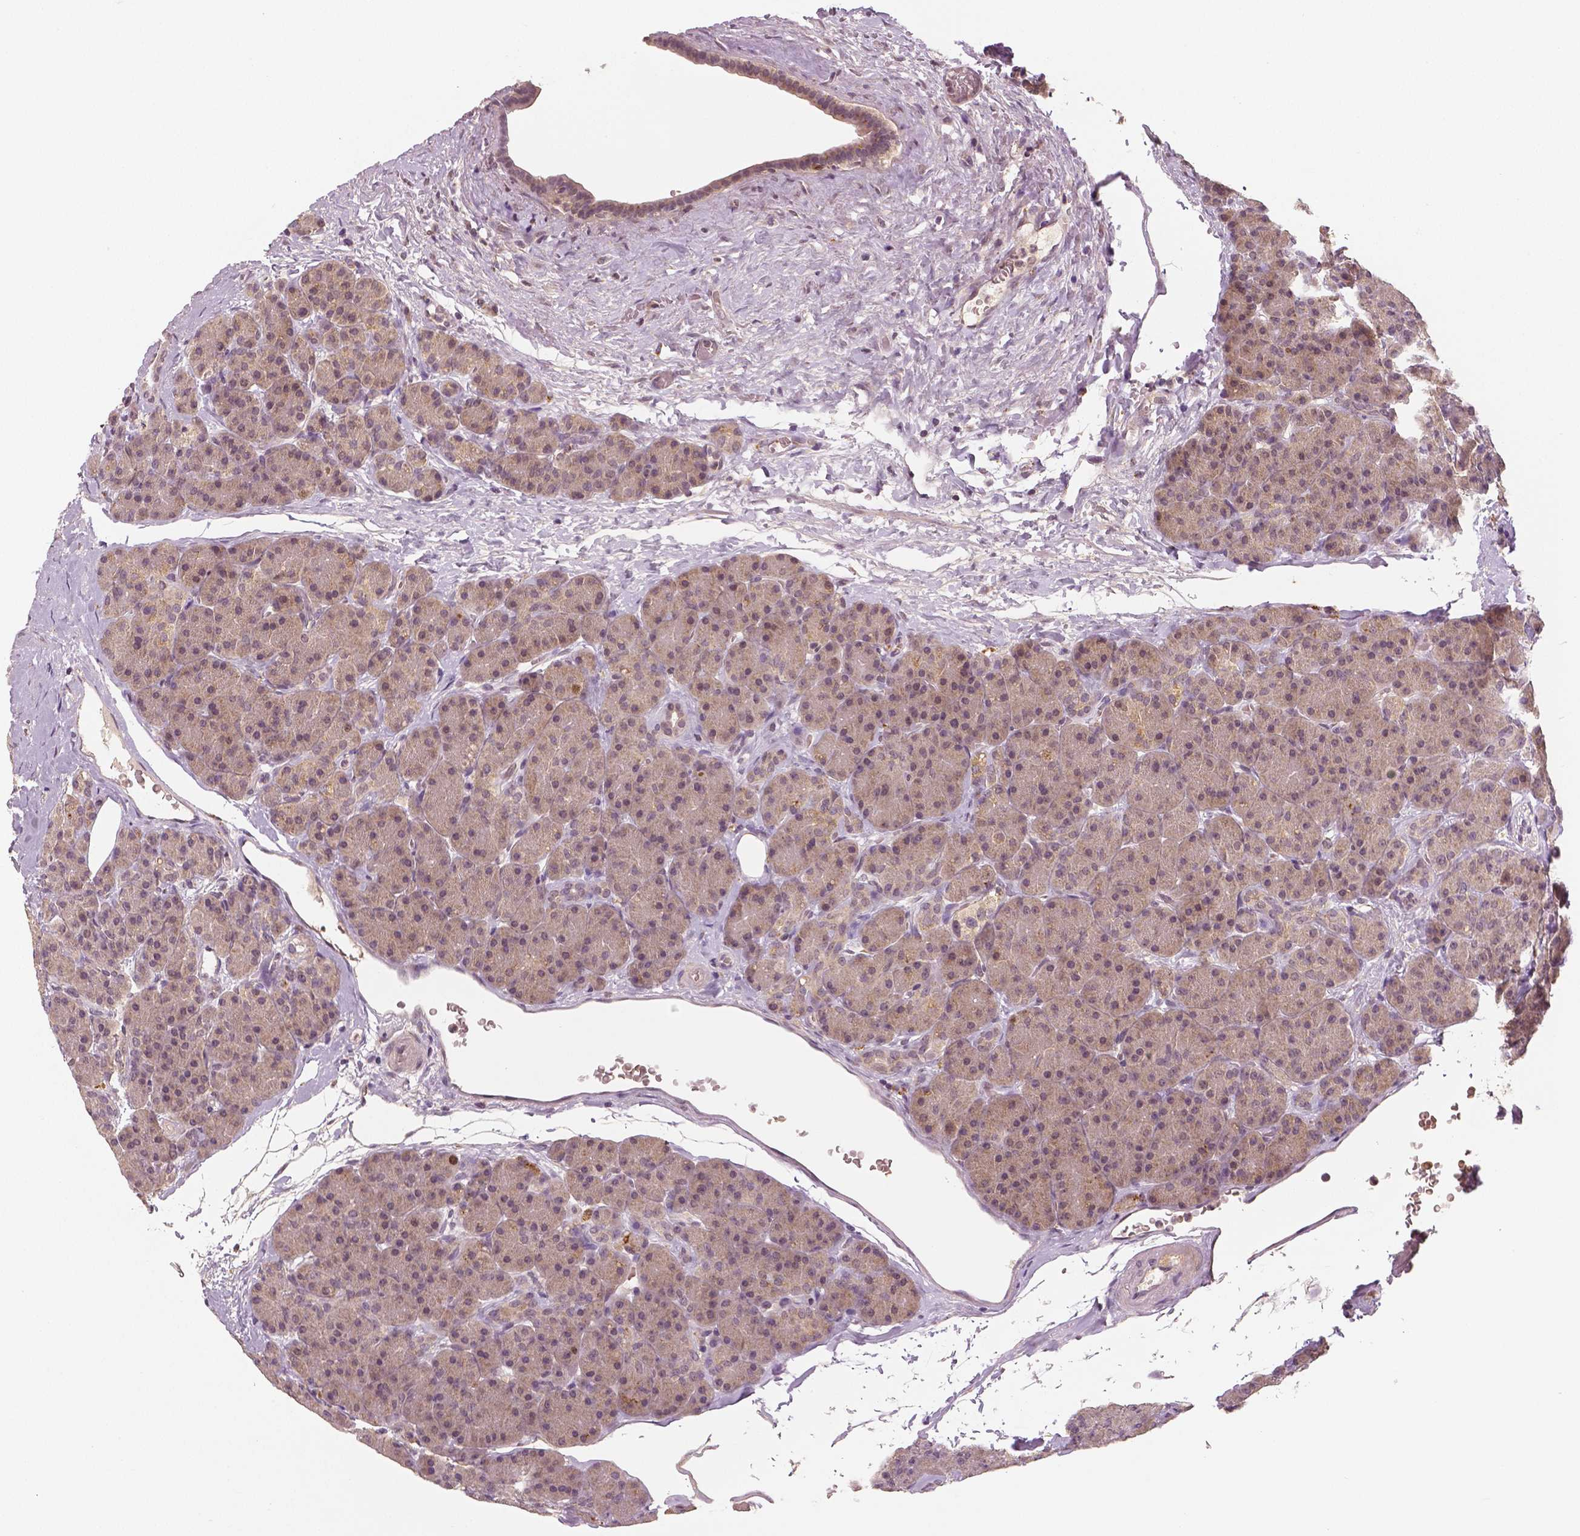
{"staining": {"intensity": "weak", "quantity": "25%-75%", "location": "cytoplasmic/membranous,nuclear"}, "tissue": "pancreas", "cell_type": "Exocrine glandular cells", "image_type": "normal", "snomed": [{"axis": "morphology", "description": "Normal tissue, NOS"}, {"axis": "topography", "description": "Pancreas"}], "caption": "Protein expression analysis of normal pancreas displays weak cytoplasmic/membranous,nuclear staining in approximately 25%-75% of exocrine glandular cells. Using DAB (3,3'-diaminobenzidine) (brown) and hematoxylin (blue) stains, captured at high magnification using brightfield microscopy.", "gene": "MKI67", "patient": {"sex": "male", "age": 57}}